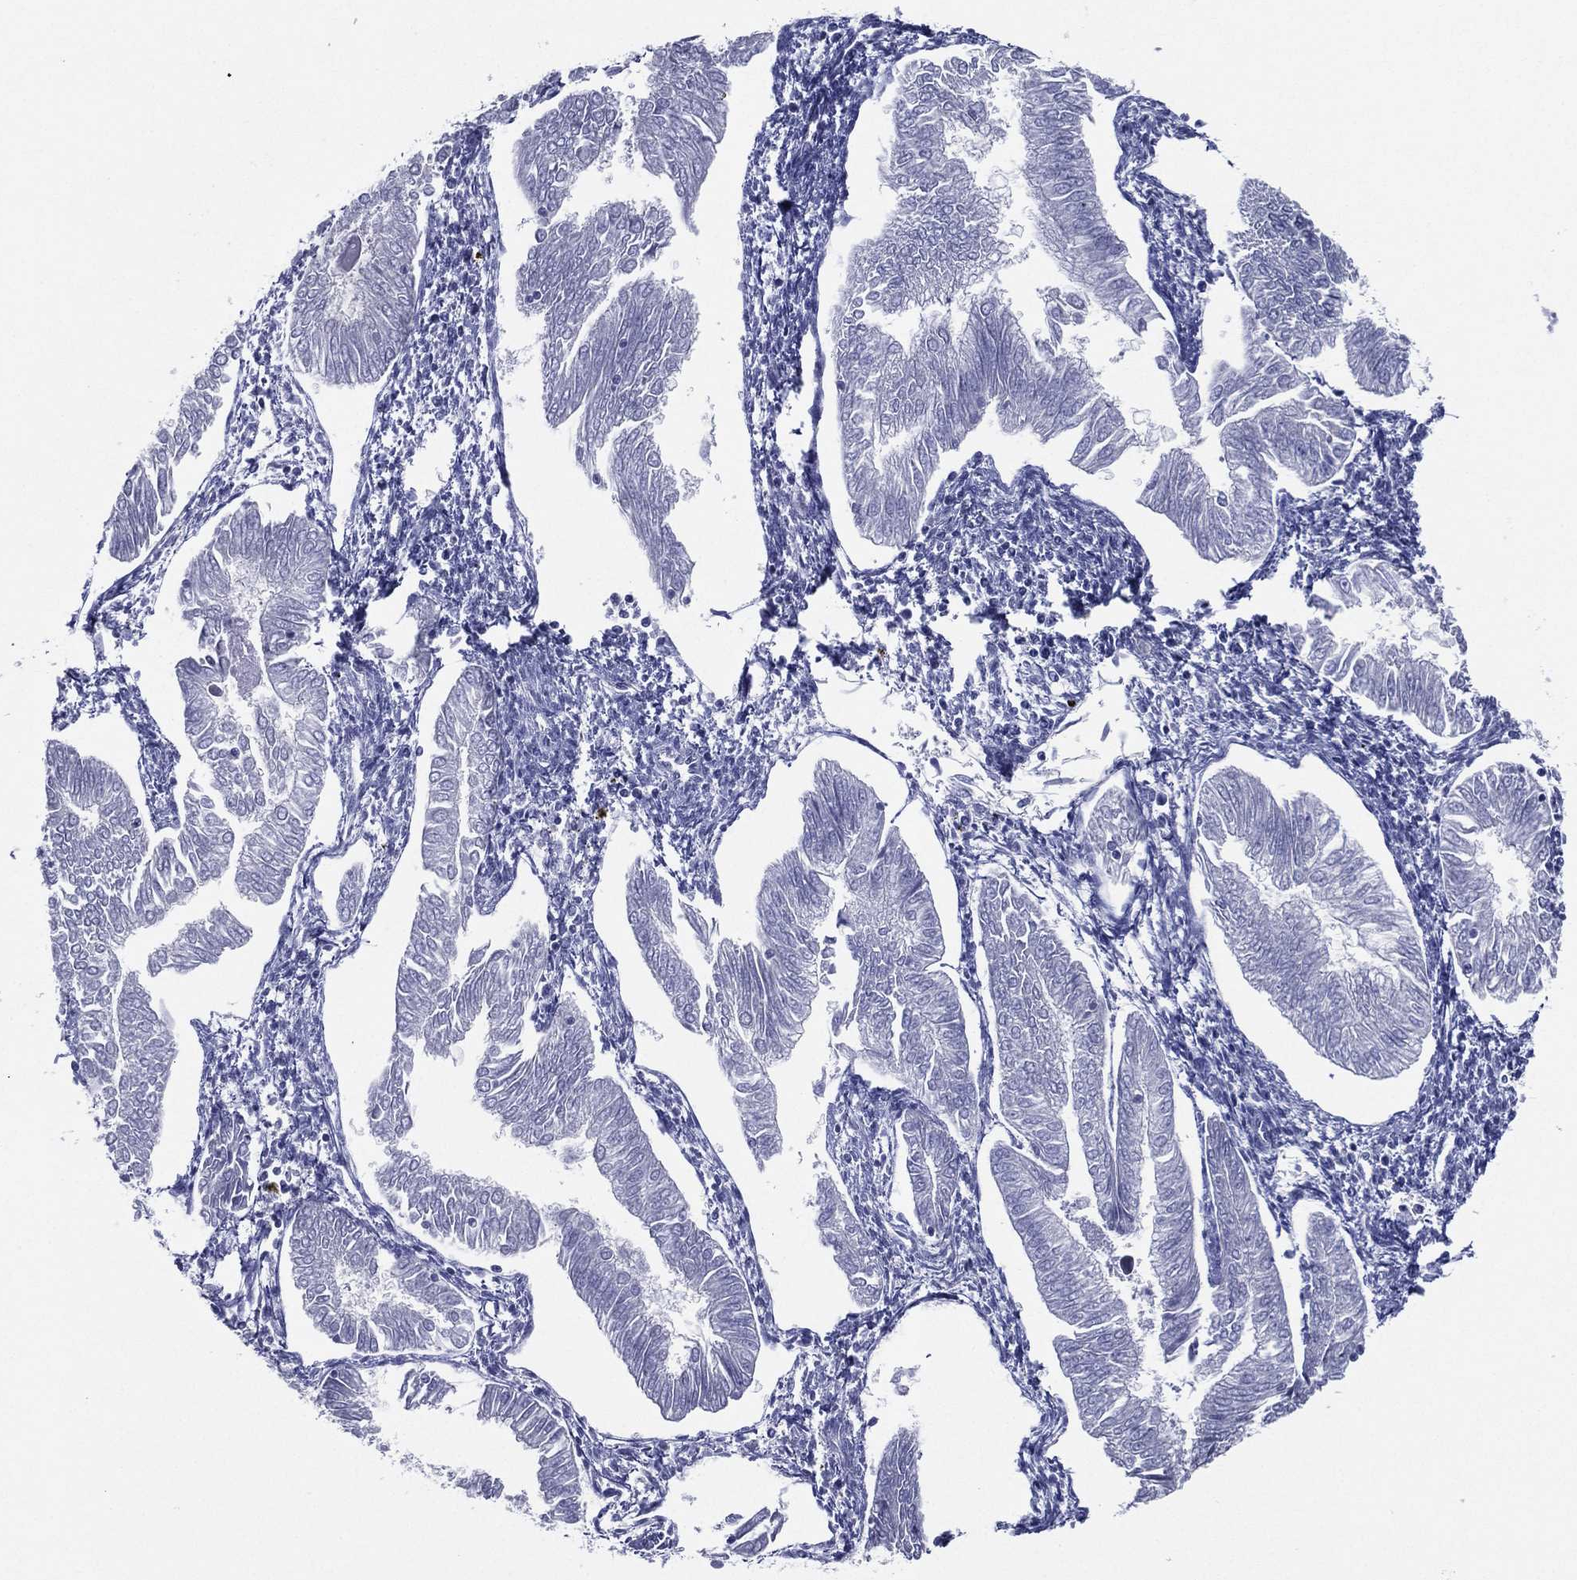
{"staining": {"intensity": "negative", "quantity": "none", "location": "none"}, "tissue": "endometrial cancer", "cell_type": "Tumor cells", "image_type": "cancer", "snomed": [{"axis": "morphology", "description": "Adenocarcinoma, NOS"}, {"axis": "topography", "description": "Endometrium"}], "caption": "This is a image of immunohistochemistry staining of endometrial cancer, which shows no expression in tumor cells.", "gene": "SLC13A4", "patient": {"sex": "female", "age": 53}}